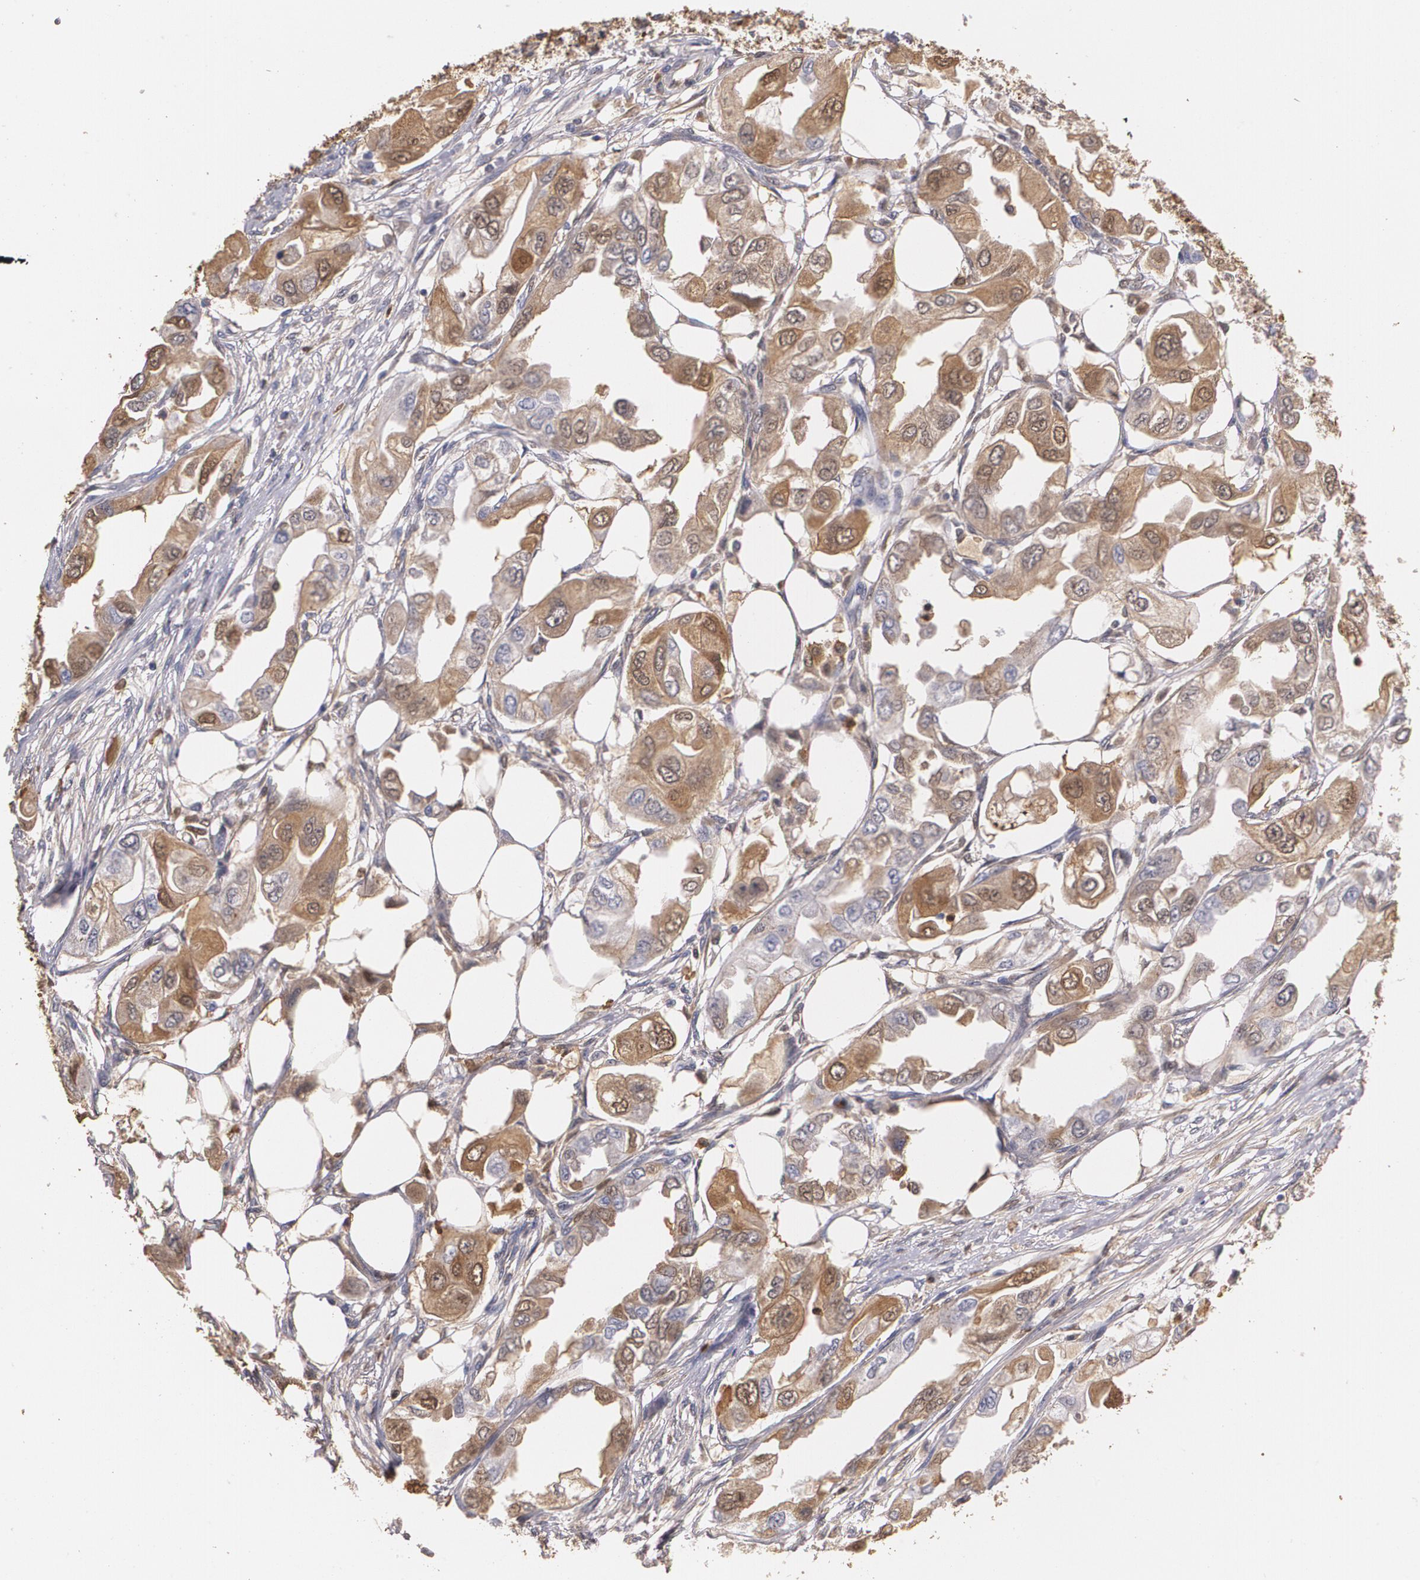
{"staining": {"intensity": "strong", "quantity": ">75%", "location": "cytoplasmic/membranous"}, "tissue": "endometrial cancer", "cell_type": "Tumor cells", "image_type": "cancer", "snomed": [{"axis": "morphology", "description": "Adenocarcinoma, NOS"}, {"axis": "topography", "description": "Endometrium"}], "caption": "The immunohistochemical stain labels strong cytoplasmic/membranous expression in tumor cells of adenocarcinoma (endometrial) tissue.", "gene": "PTS", "patient": {"sex": "female", "age": 67}}